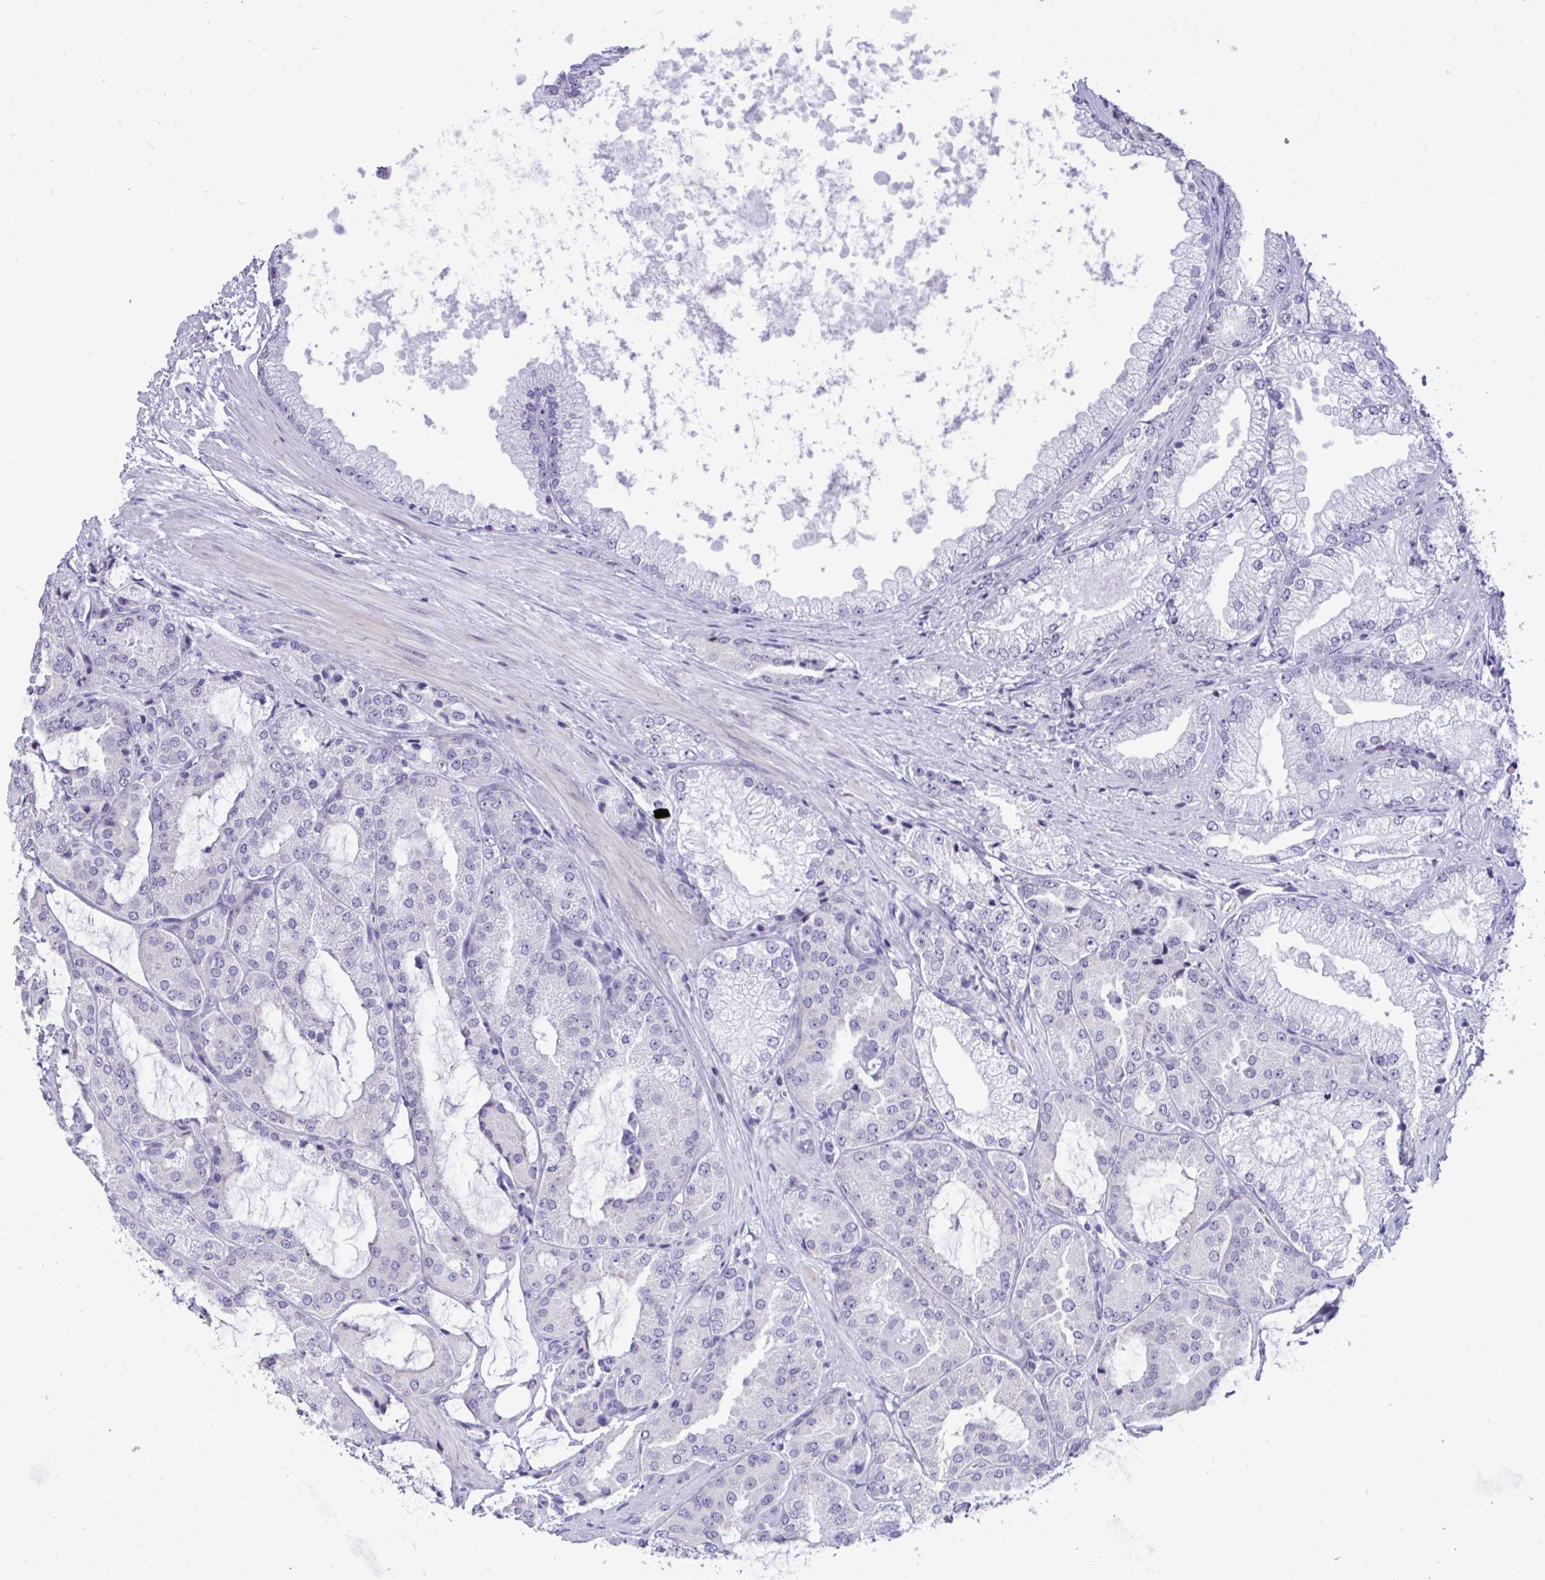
{"staining": {"intensity": "negative", "quantity": "none", "location": "none"}, "tissue": "prostate cancer", "cell_type": "Tumor cells", "image_type": "cancer", "snomed": [{"axis": "morphology", "description": "Adenocarcinoma, High grade"}, {"axis": "topography", "description": "Prostate"}], "caption": "This is an immunohistochemistry histopathology image of human adenocarcinoma (high-grade) (prostate). There is no expression in tumor cells.", "gene": "YBX2", "patient": {"sex": "male", "age": 68}}